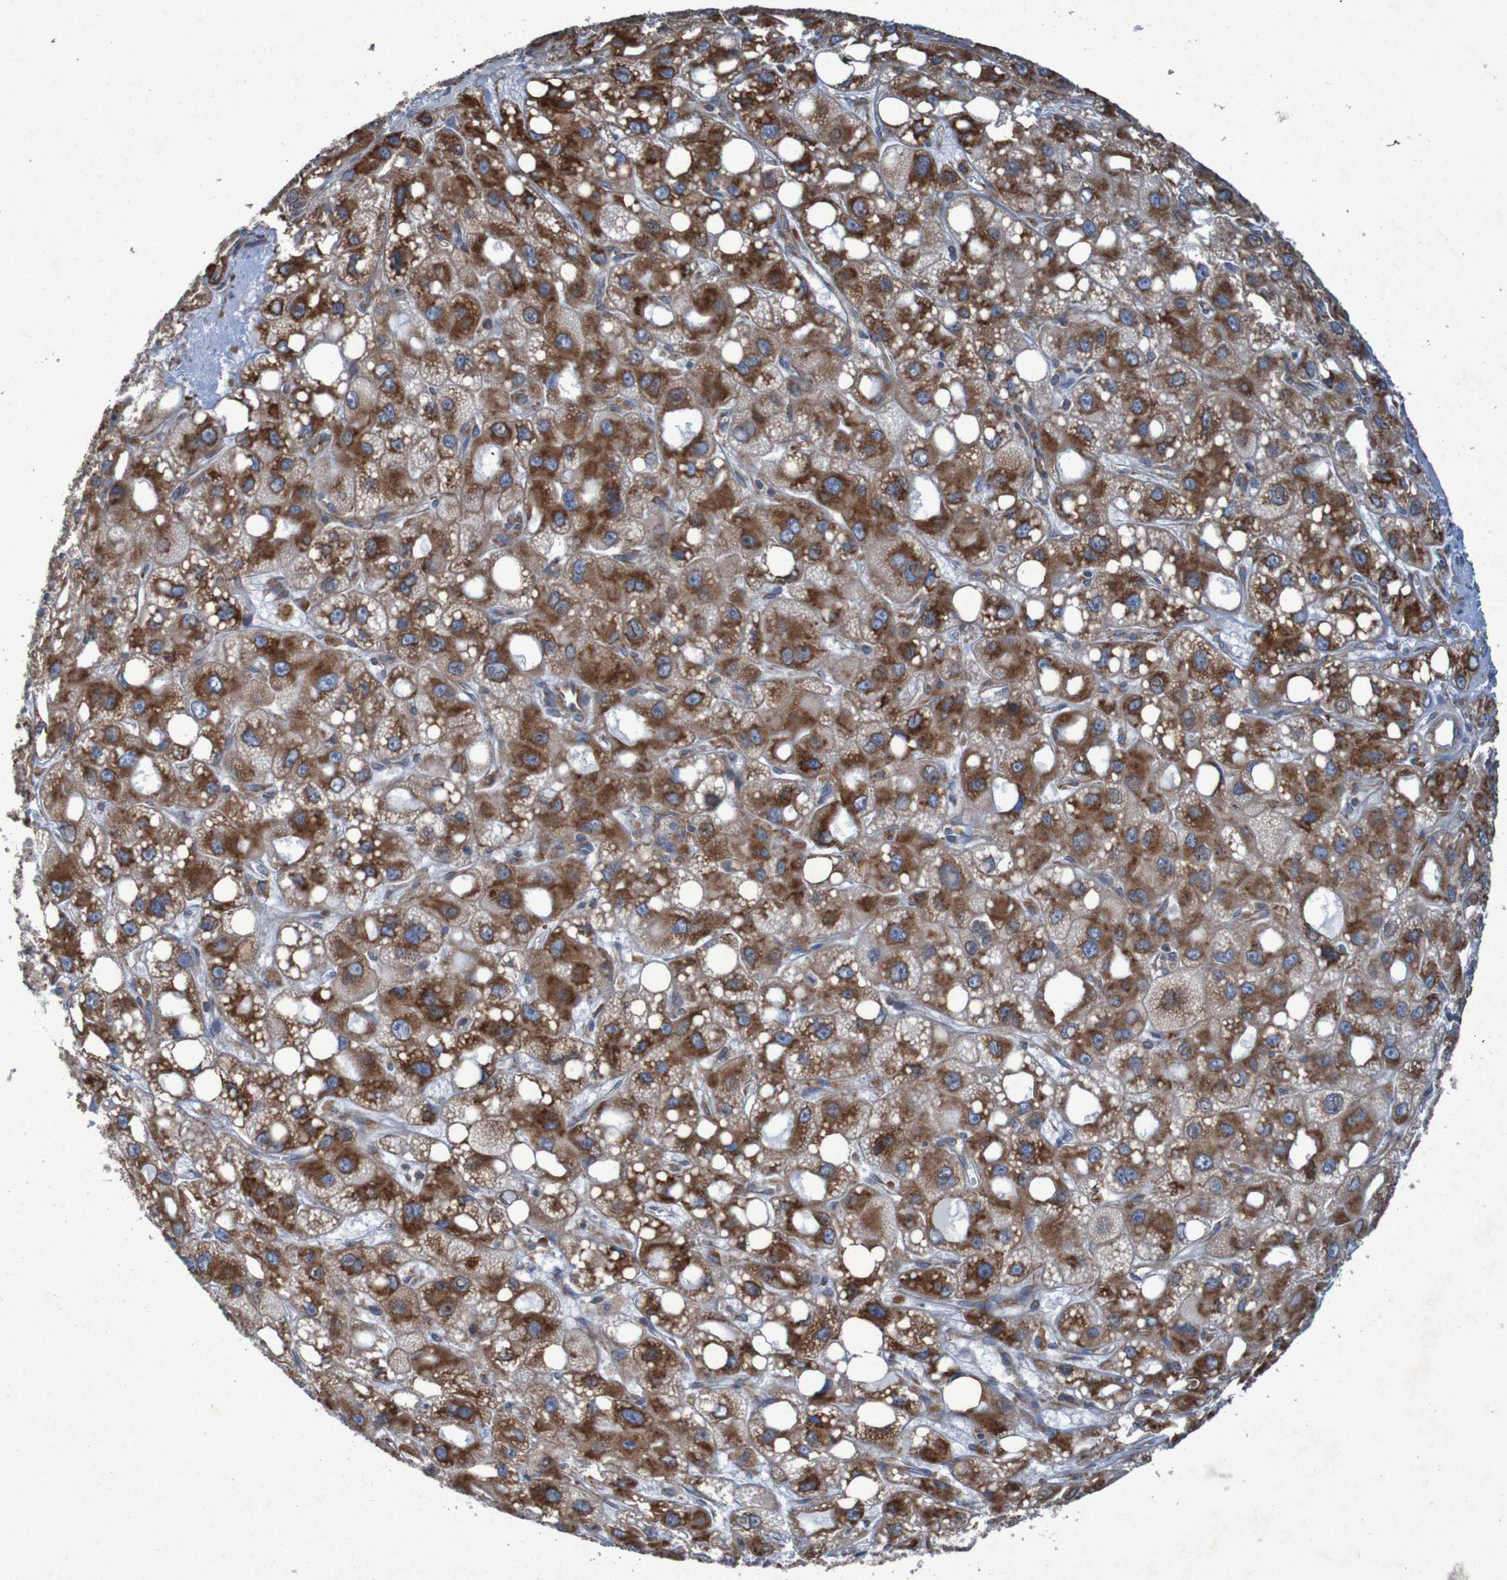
{"staining": {"intensity": "strong", "quantity": ">75%", "location": "cytoplasmic/membranous"}, "tissue": "liver cancer", "cell_type": "Tumor cells", "image_type": "cancer", "snomed": [{"axis": "morphology", "description": "Carcinoma, Hepatocellular, NOS"}, {"axis": "topography", "description": "Liver"}], "caption": "A histopathology image of human liver cancer (hepatocellular carcinoma) stained for a protein exhibits strong cytoplasmic/membranous brown staining in tumor cells. (DAB IHC with brightfield microscopy, high magnification).", "gene": "RPL10", "patient": {"sex": "male", "age": 55}}